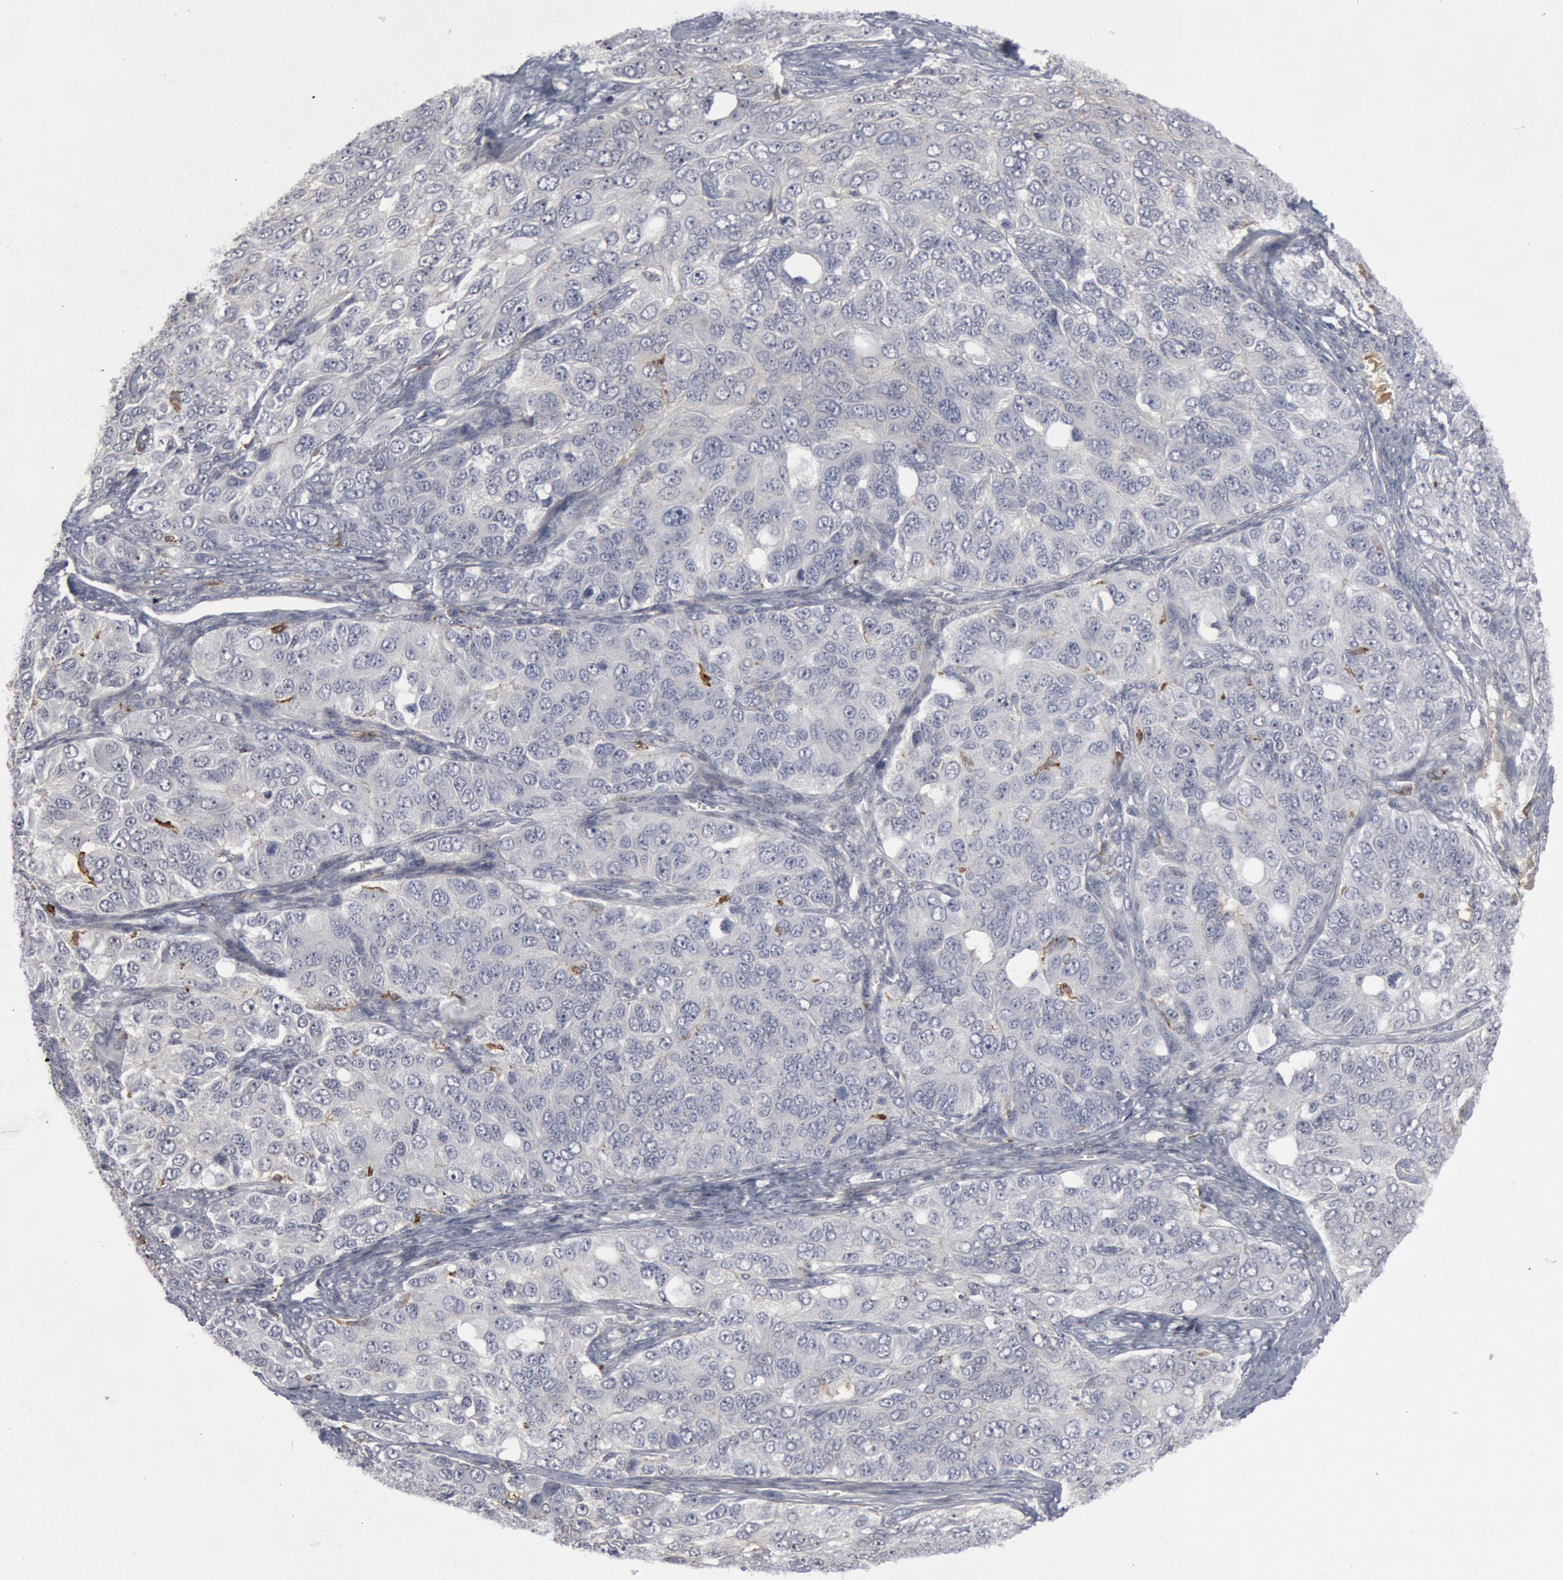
{"staining": {"intensity": "negative", "quantity": "none", "location": "none"}, "tissue": "ovarian cancer", "cell_type": "Tumor cells", "image_type": "cancer", "snomed": [{"axis": "morphology", "description": "Carcinoma, endometroid"}, {"axis": "topography", "description": "Ovary"}], "caption": "IHC of ovarian cancer exhibits no staining in tumor cells.", "gene": "C1QC", "patient": {"sex": "female", "age": 51}}